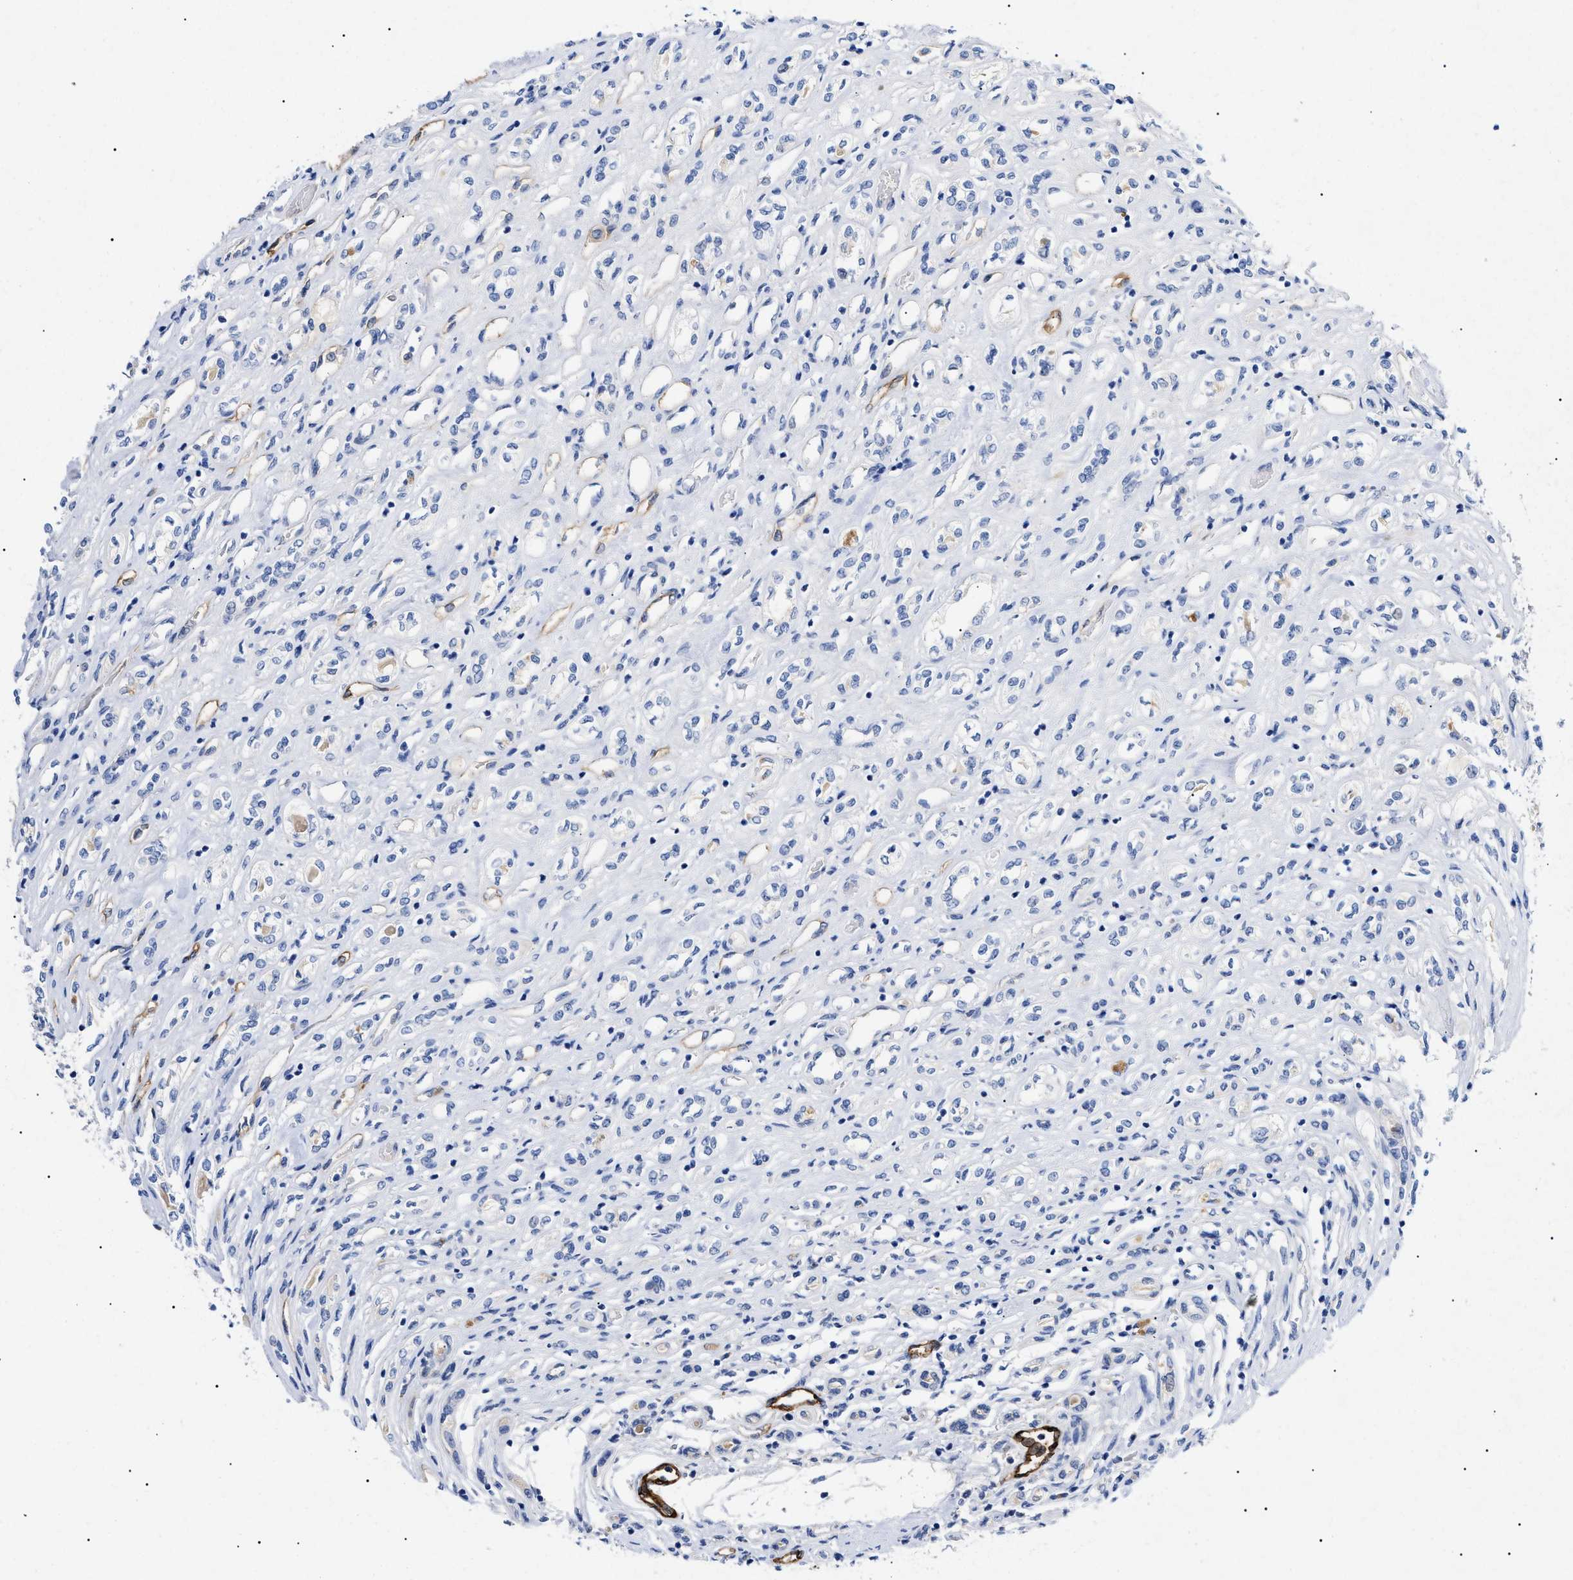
{"staining": {"intensity": "negative", "quantity": "none", "location": "none"}, "tissue": "renal cancer", "cell_type": "Tumor cells", "image_type": "cancer", "snomed": [{"axis": "morphology", "description": "Adenocarcinoma, NOS"}, {"axis": "topography", "description": "Kidney"}], "caption": "Immunohistochemistry (IHC) of human renal adenocarcinoma displays no expression in tumor cells. Nuclei are stained in blue.", "gene": "ACKR1", "patient": {"sex": "female", "age": 70}}